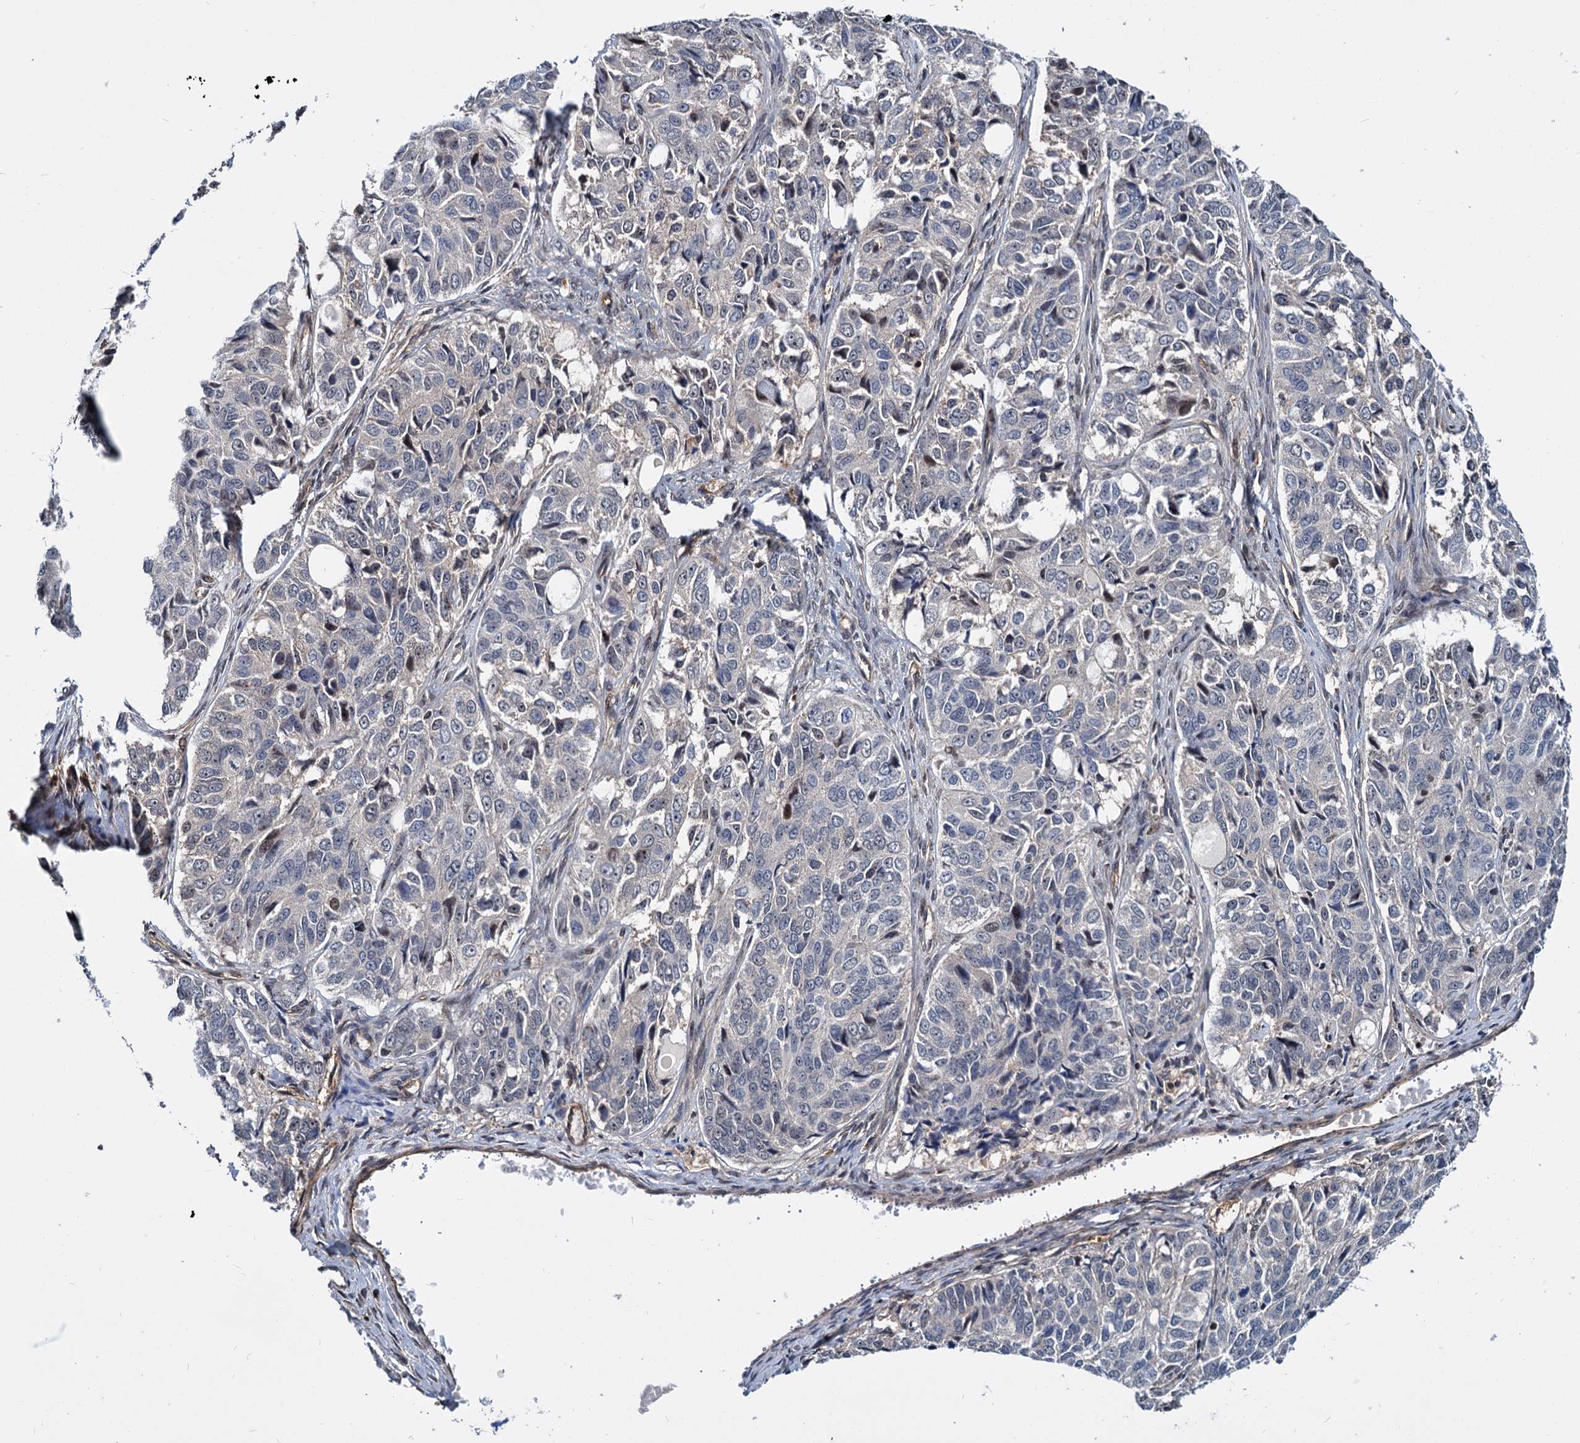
{"staining": {"intensity": "weak", "quantity": "<25%", "location": "nuclear"}, "tissue": "ovarian cancer", "cell_type": "Tumor cells", "image_type": "cancer", "snomed": [{"axis": "morphology", "description": "Carcinoma, endometroid"}, {"axis": "topography", "description": "Ovary"}], "caption": "The immunohistochemistry (IHC) image has no significant positivity in tumor cells of ovarian cancer tissue. The staining was performed using DAB (3,3'-diaminobenzidine) to visualize the protein expression in brown, while the nuclei were stained in blue with hematoxylin (Magnification: 20x).", "gene": "UBLCP1", "patient": {"sex": "female", "age": 51}}